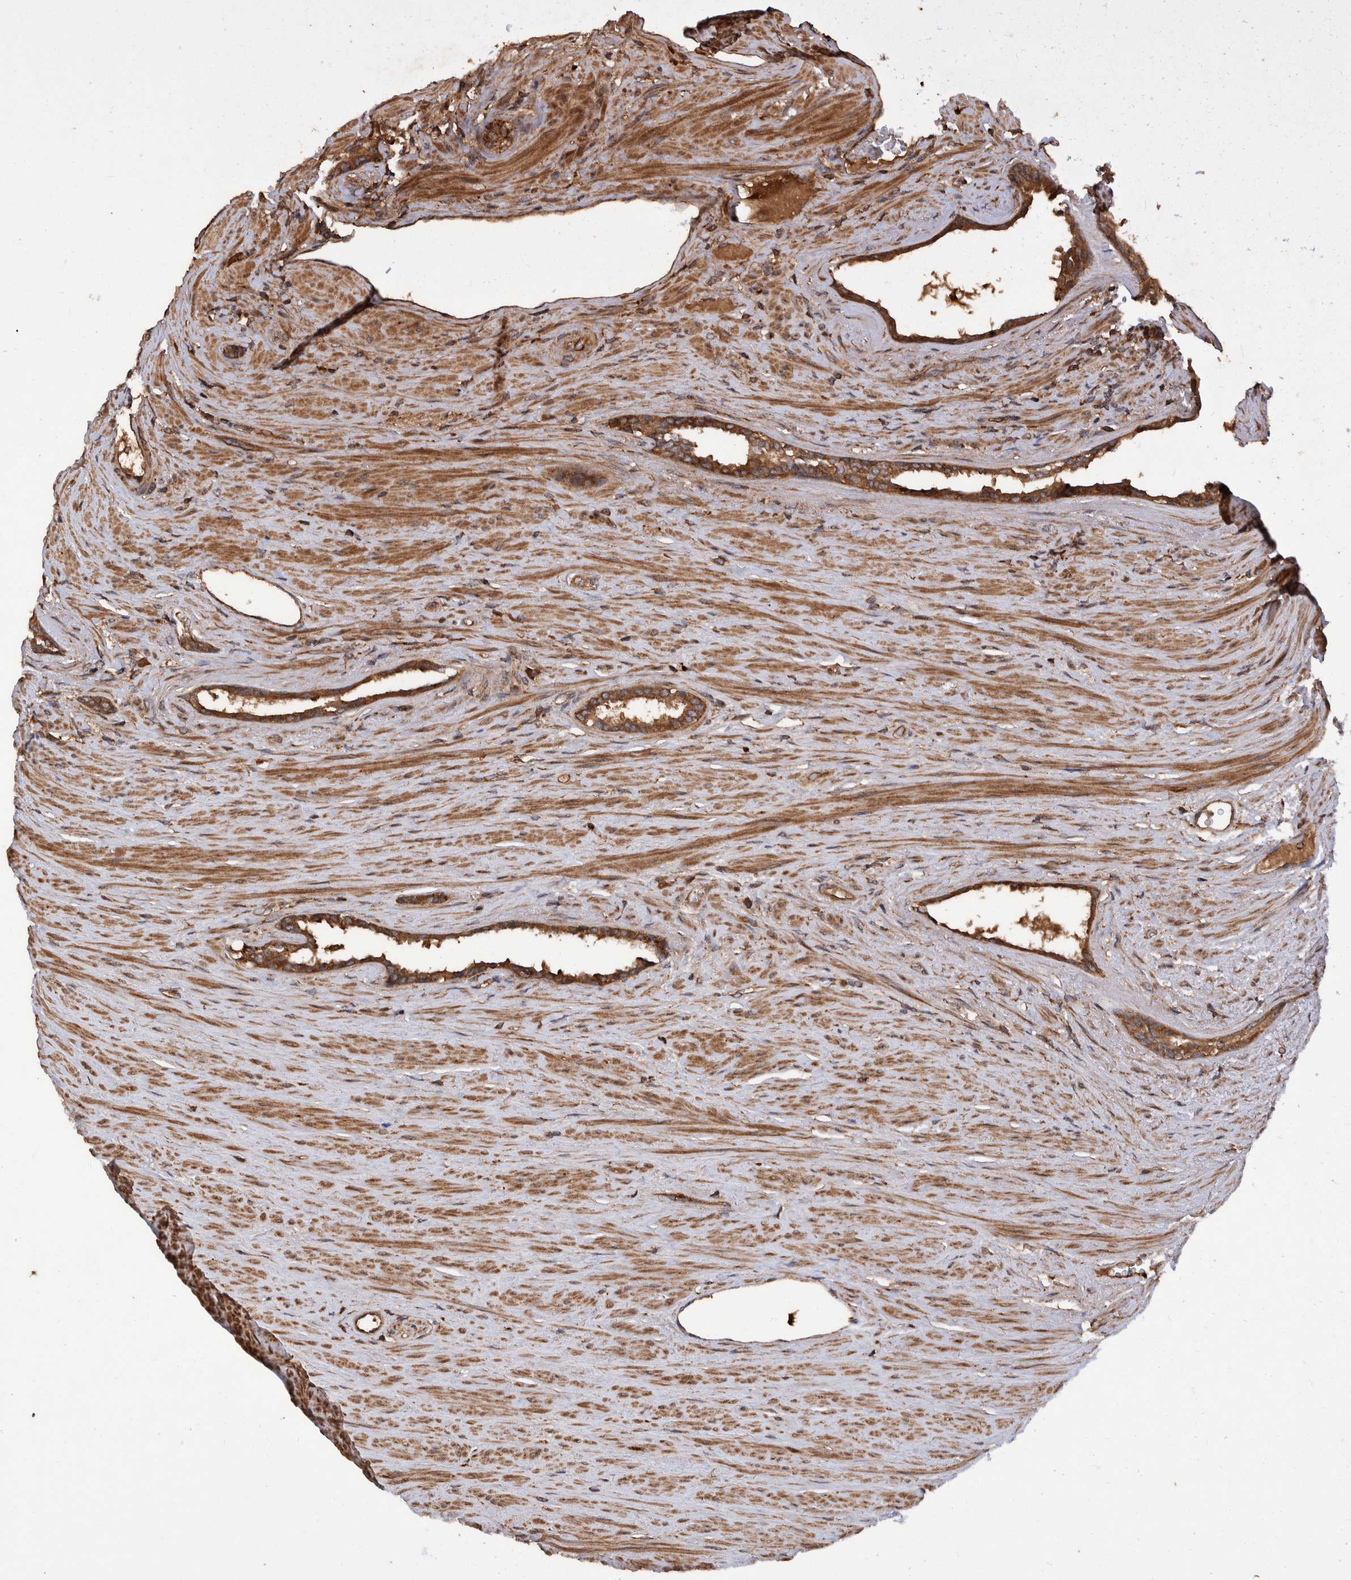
{"staining": {"intensity": "strong", "quantity": ">75%", "location": "cytoplasmic/membranous"}, "tissue": "prostate cancer", "cell_type": "Tumor cells", "image_type": "cancer", "snomed": [{"axis": "morphology", "description": "Adenocarcinoma, High grade"}, {"axis": "topography", "description": "Prostate"}], "caption": "Prostate cancer (high-grade adenocarcinoma) stained for a protein displays strong cytoplasmic/membranous positivity in tumor cells. The staining was performed using DAB, with brown indicating positive protein expression. Nuclei are stained blue with hematoxylin.", "gene": "VBP1", "patient": {"sex": "male", "age": 71}}